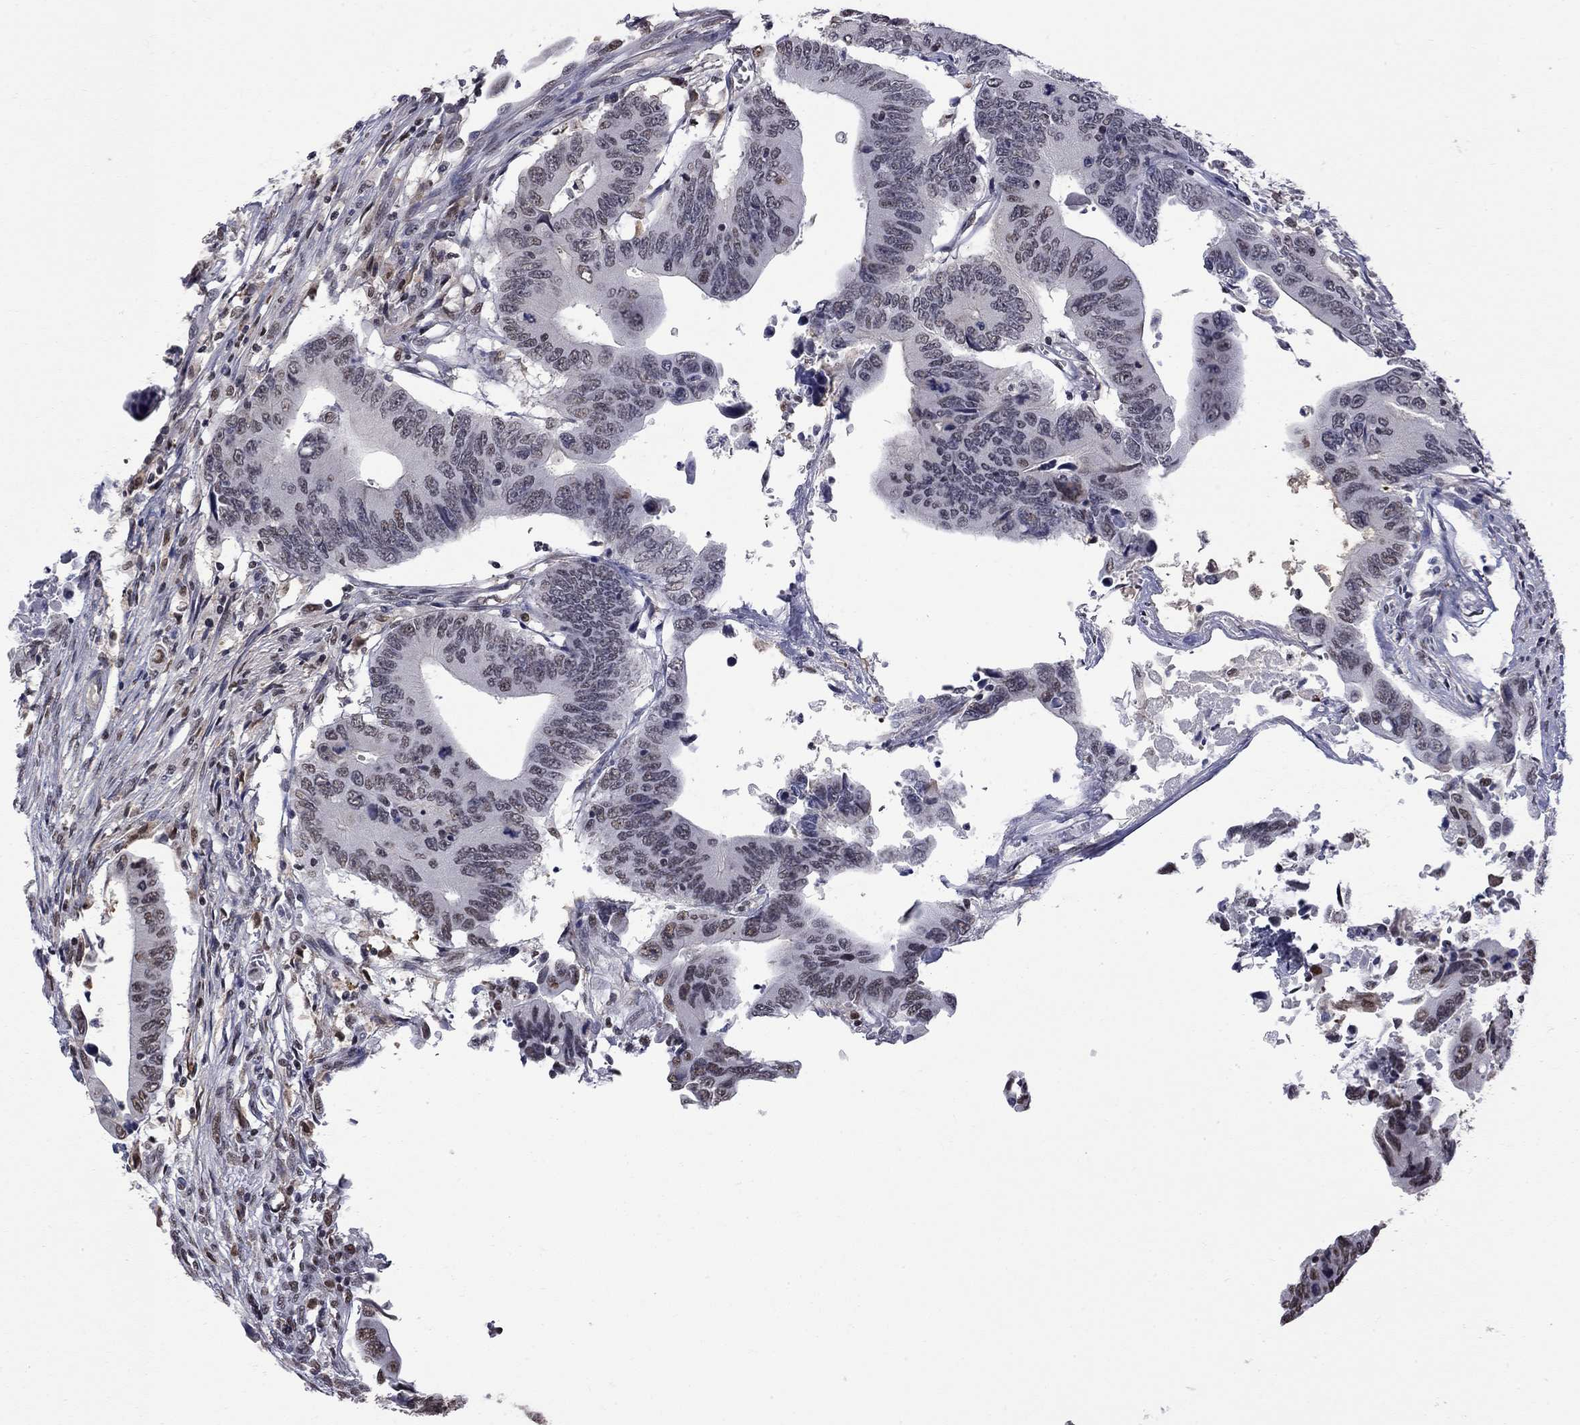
{"staining": {"intensity": "negative", "quantity": "none", "location": "none"}, "tissue": "colorectal cancer", "cell_type": "Tumor cells", "image_type": "cancer", "snomed": [{"axis": "morphology", "description": "Adenocarcinoma, NOS"}, {"axis": "topography", "description": "Colon"}], "caption": "Tumor cells show no significant positivity in colorectal cancer.", "gene": "RFWD3", "patient": {"sex": "female", "age": 90}}